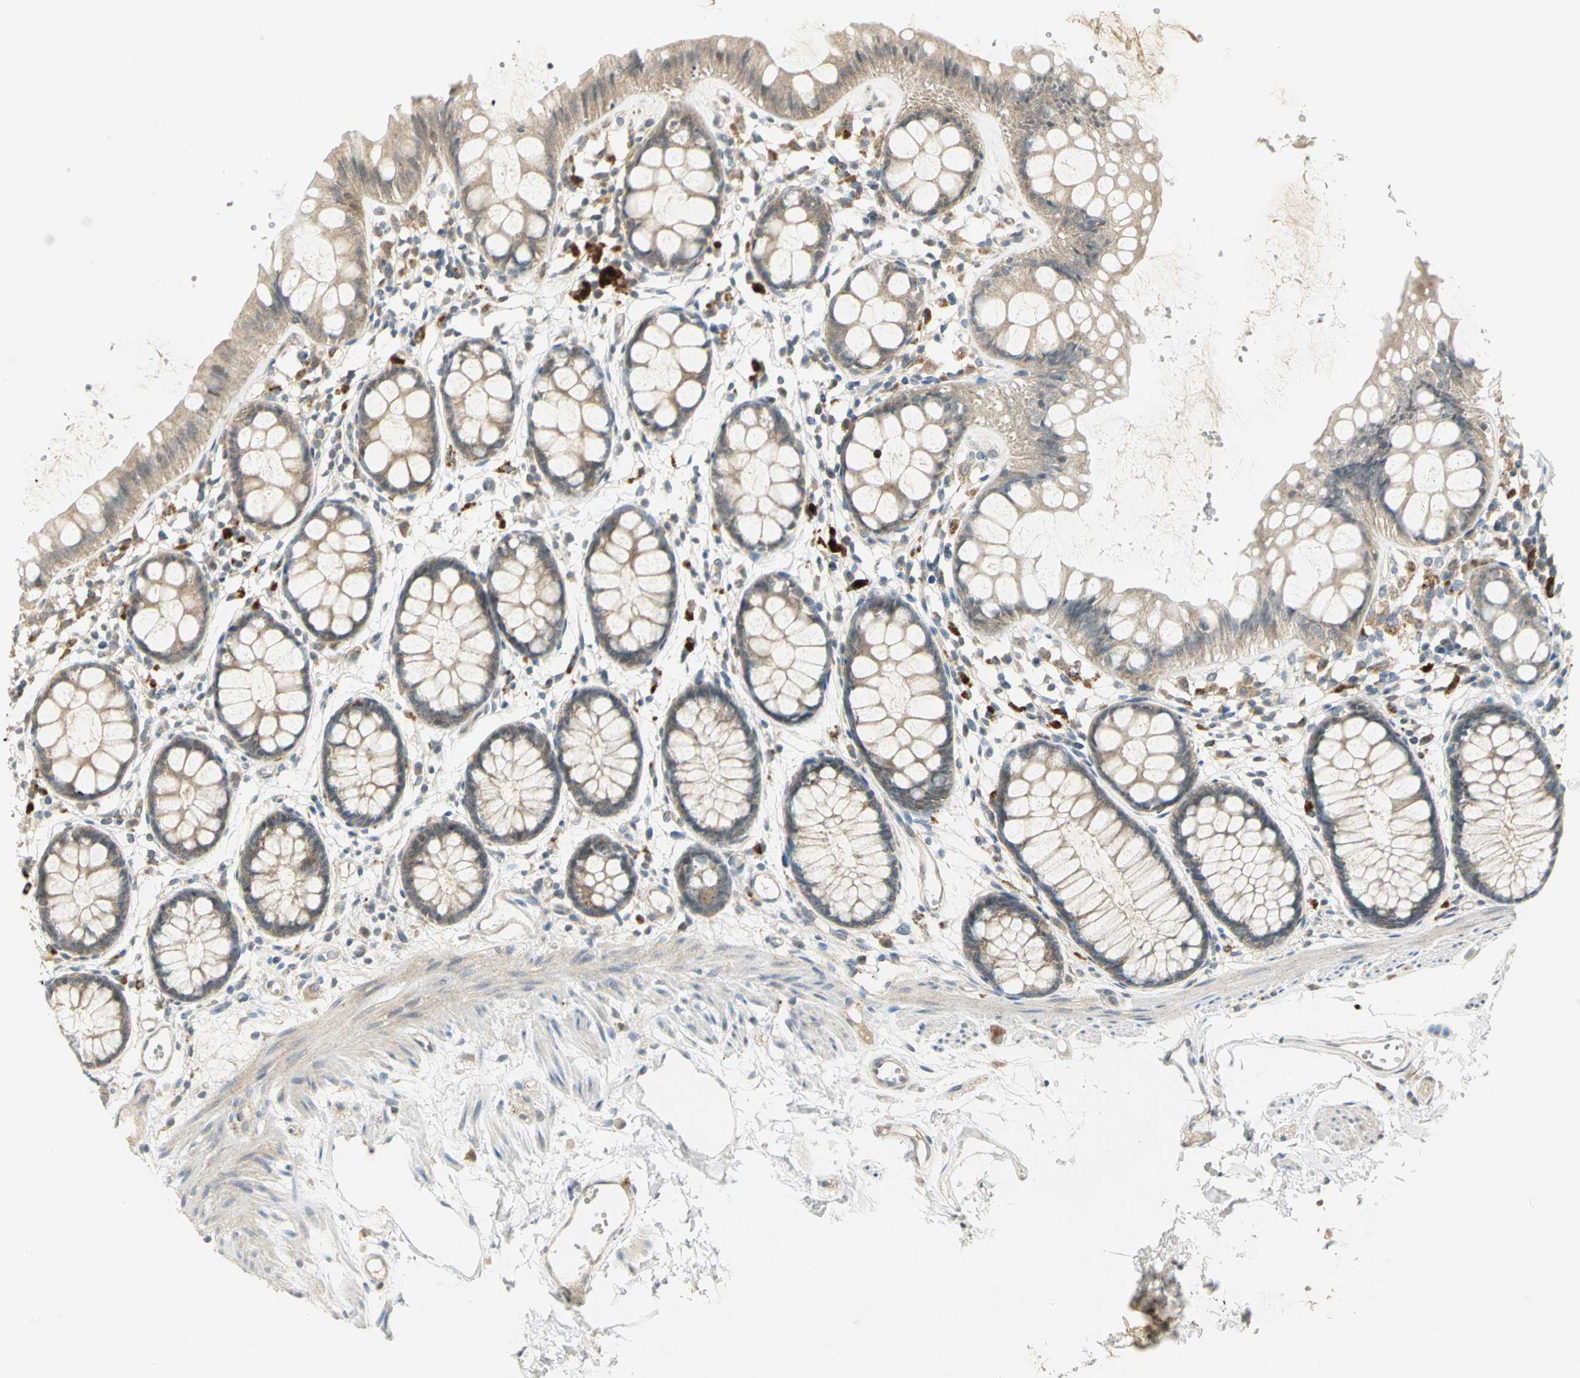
{"staining": {"intensity": "weak", "quantity": ">75%", "location": "cytoplasmic/membranous"}, "tissue": "rectum", "cell_type": "Glandular cells", "image_type": "normal", "snomed": [{"axis": "morphology", "description": "Normal tissue, NOS"}, {"axis": "topography", "description": "Rectum"}], "caption": "Weak cytoplasmic/membranous staining is identified in about >75% of glandular cells in benign rectum. (IHC, brightfield microscopy, high magnification).", "gene": "MAPK8IP3", "patient": {"sex": "female", "age": 66}}